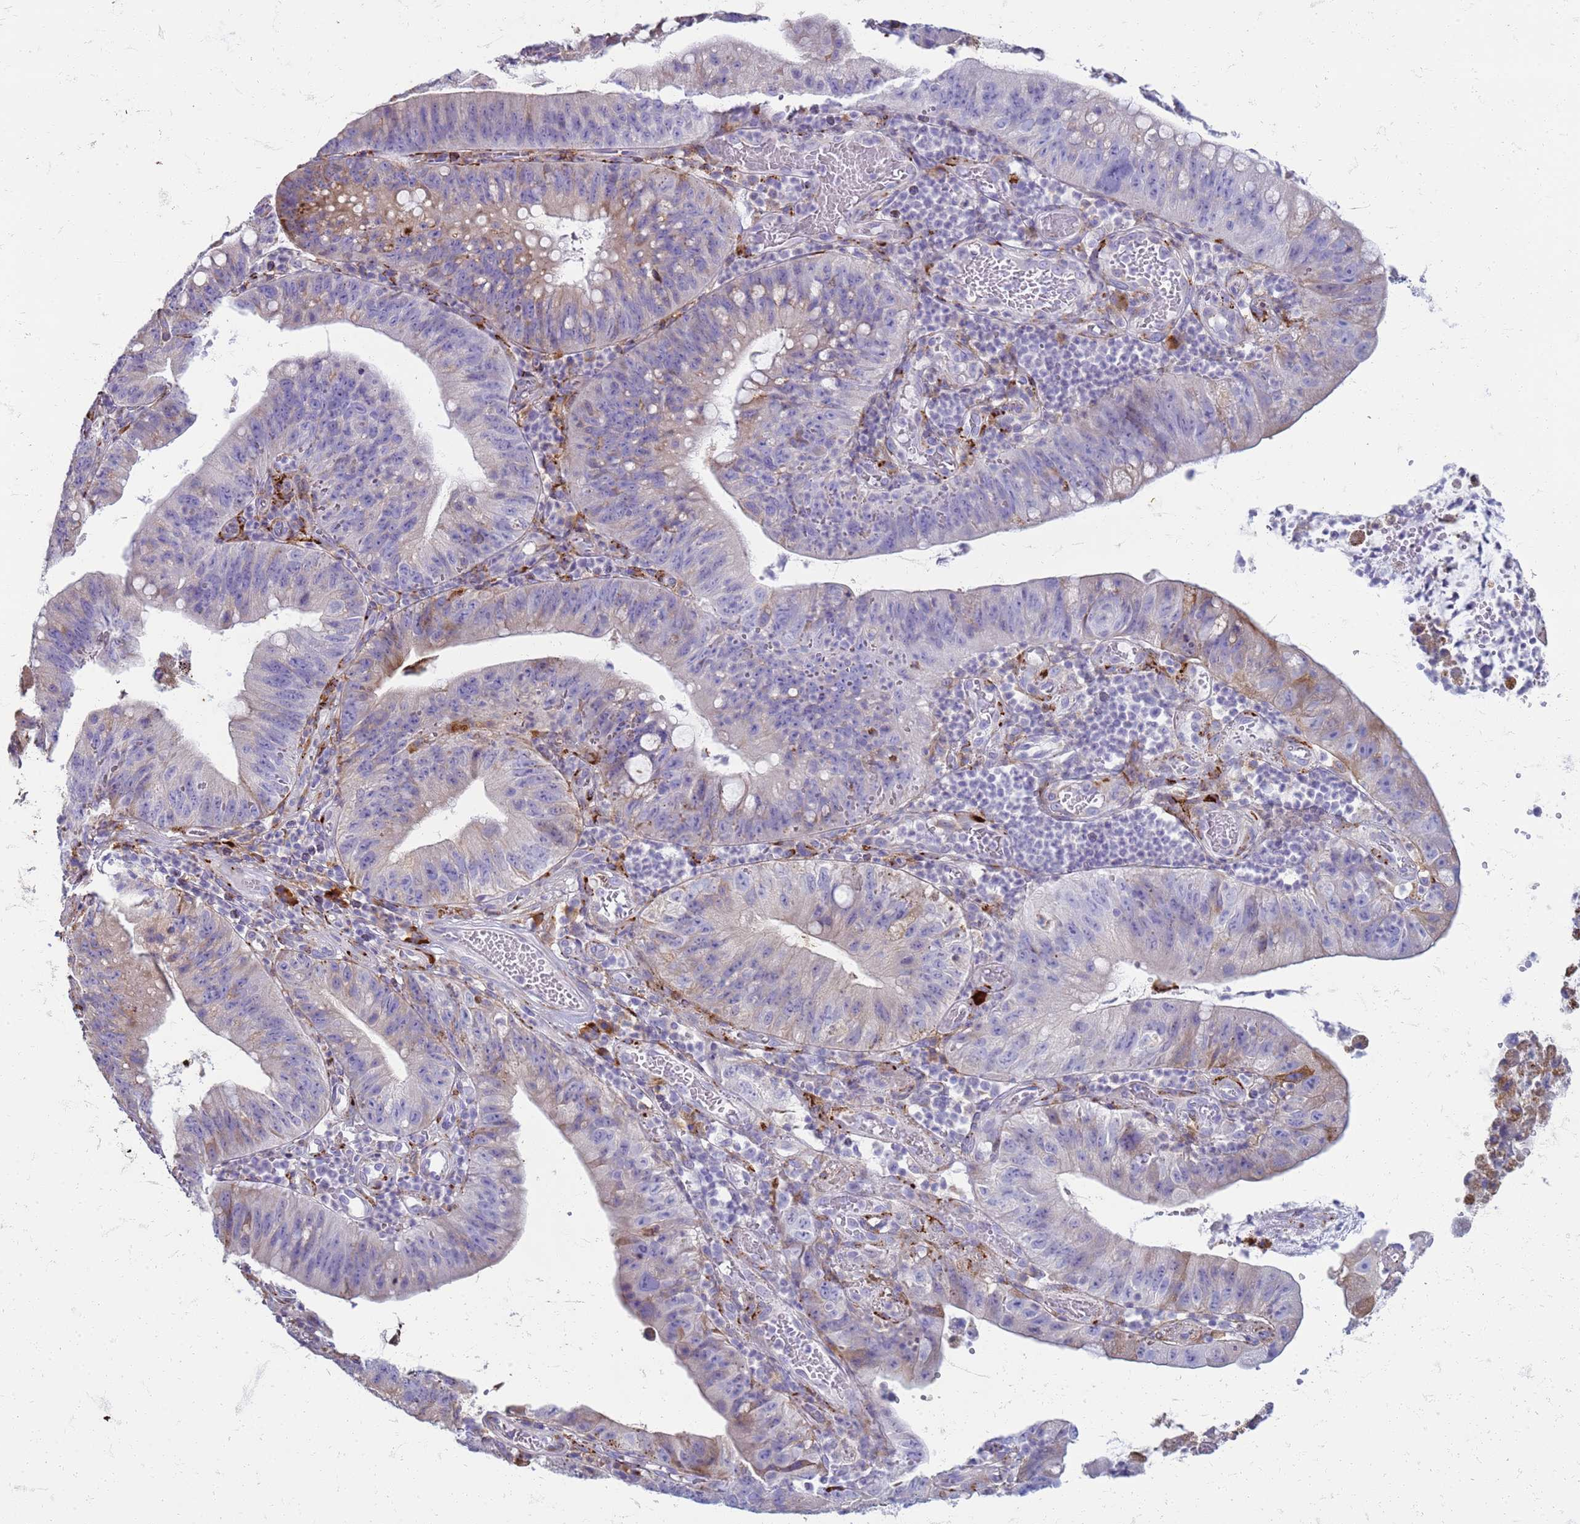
{"staining": {"intensity": "weak", "quantity": "<25%", "location": "cytoplasmic/membranous"}, "tissue": "stomach cancer", "cell_type": "Tumor cells", "image_type": "cancer", "snomed": [{"axis": "morphology", "description": "Adenocarcinoma, NOS"}, {"axis": "topography", "description": "Stomach"}], "caption": "The image exhibits no significant expression in tumor cells of stomach adenocarcinoma.", "gene": "PDK3", "patient": {"sex": "male", "age": 59}}